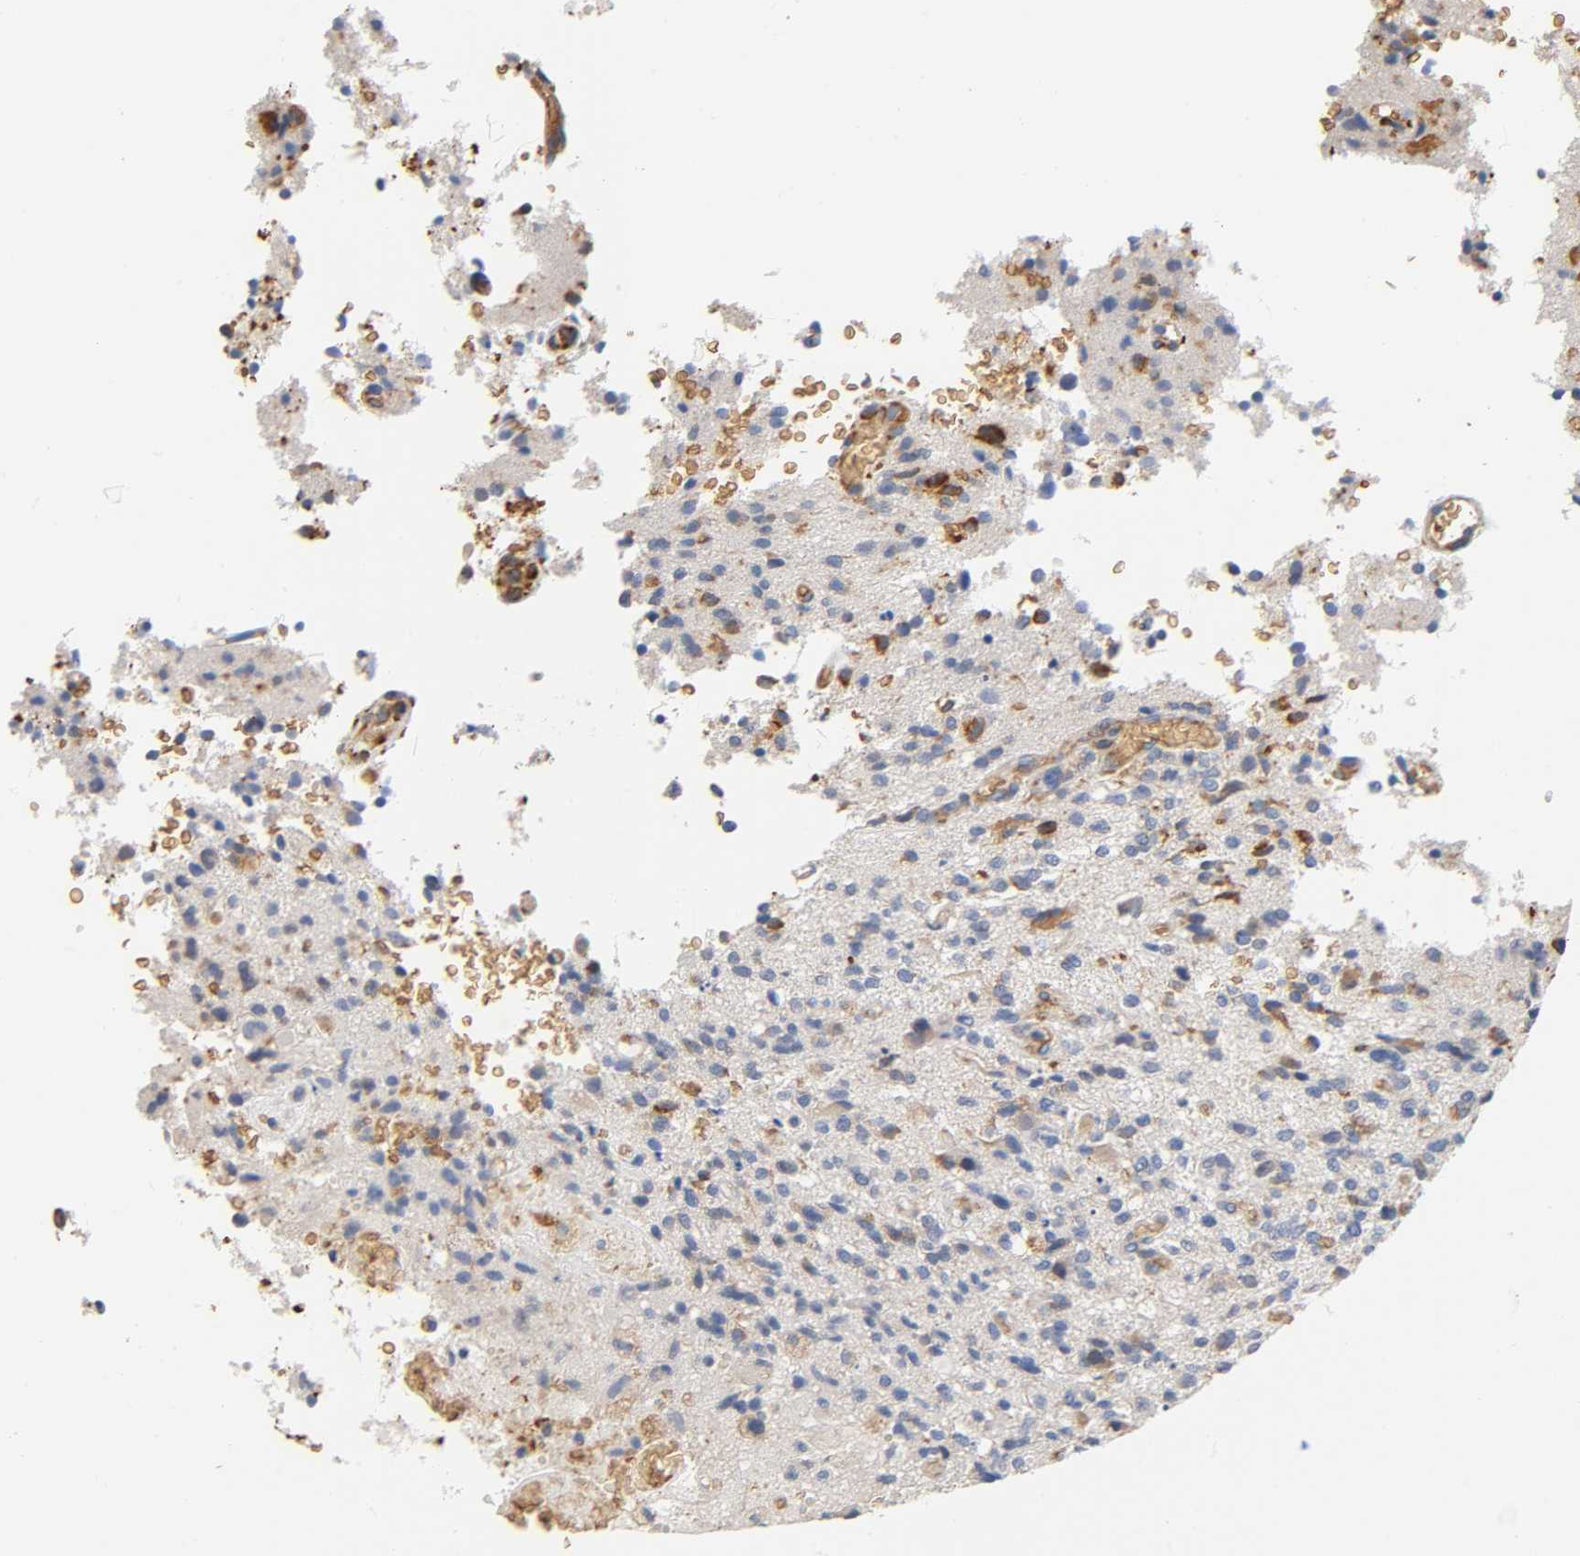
{"staining": {"intensity": "weak", "quantity": "25%-75%", "location": "cytoplasmic/membranous"}, "tissue": "glioma", "cell_type": "Tumor cells", "image_type": "cancer", "snomed": [{"axis": "morphology", "description": "Normal tissue, NOS"}, {"axis": "morphology", "description": "Glioma, malignant, High grade"}, {"axis": "topography", "description": "Cerebral cortex"}], "caption": "Brown immunohistochemical staining in human glioma exhibits weak cytoplasmic/membranous expression in approximately 25%-75% of tumor cells.", "gene": "UCKL1", "patient": {"sex": "male", "age": 75}}